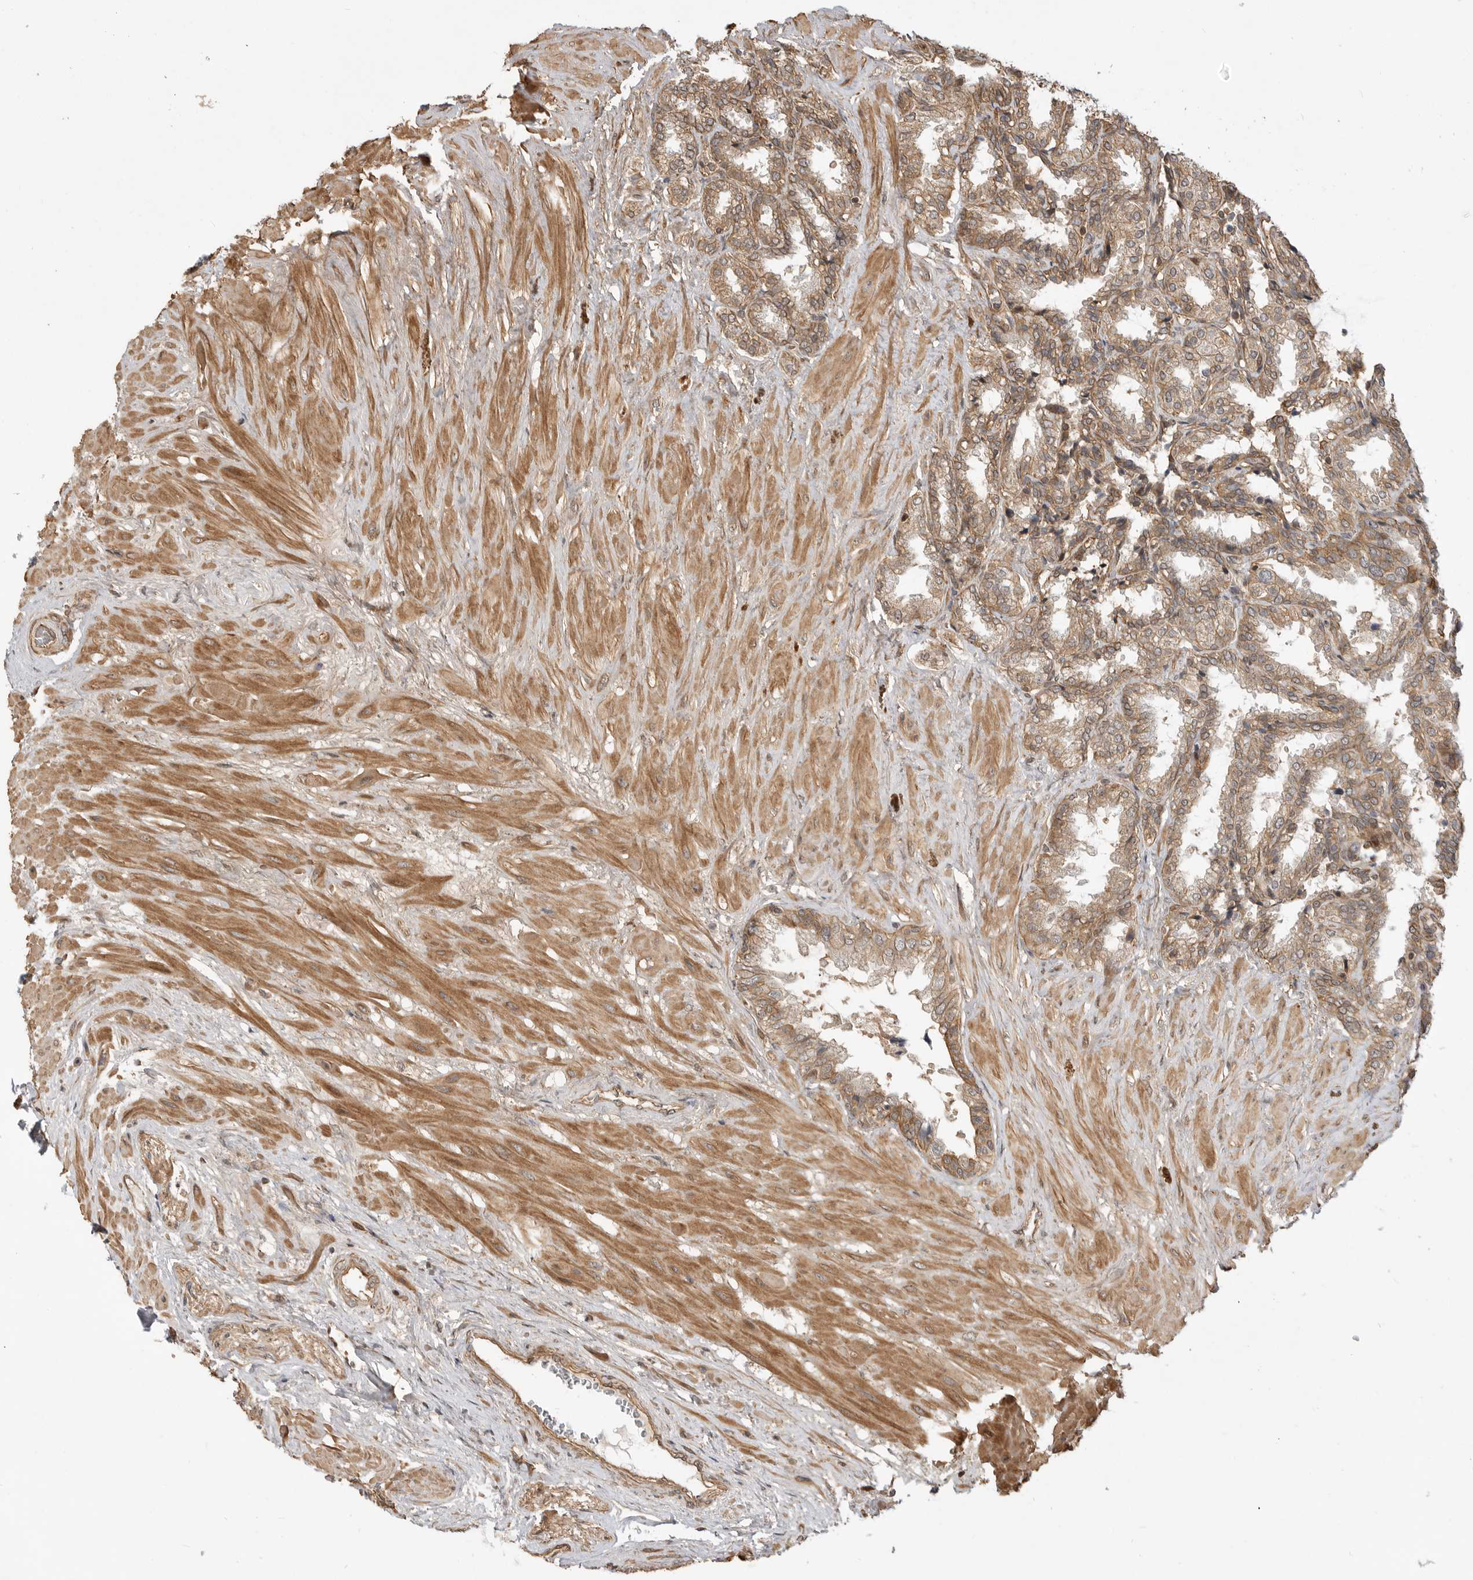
{"staining": {"intensity": "moderate", "quantity": ">75%", "location": "cytoplasmic/membranous"}, "tissue": "seminal vesicle", "cell_type": "Glandular cells", "image_type": "normal", "snomed": [{"axis": "morphology", "description": "Normal tissue, NOS"}, {"axis": "topography", "description": "Seminal veicle"}], "caption": "About >75% of glandular cells in normal human seminal vesicle show moderate cytoplasmic/membranous protein expression as visualized by brown immunohistochemical staining.", "gene": "ADPRS", "patient": {"sex": "male", "age": 46}}